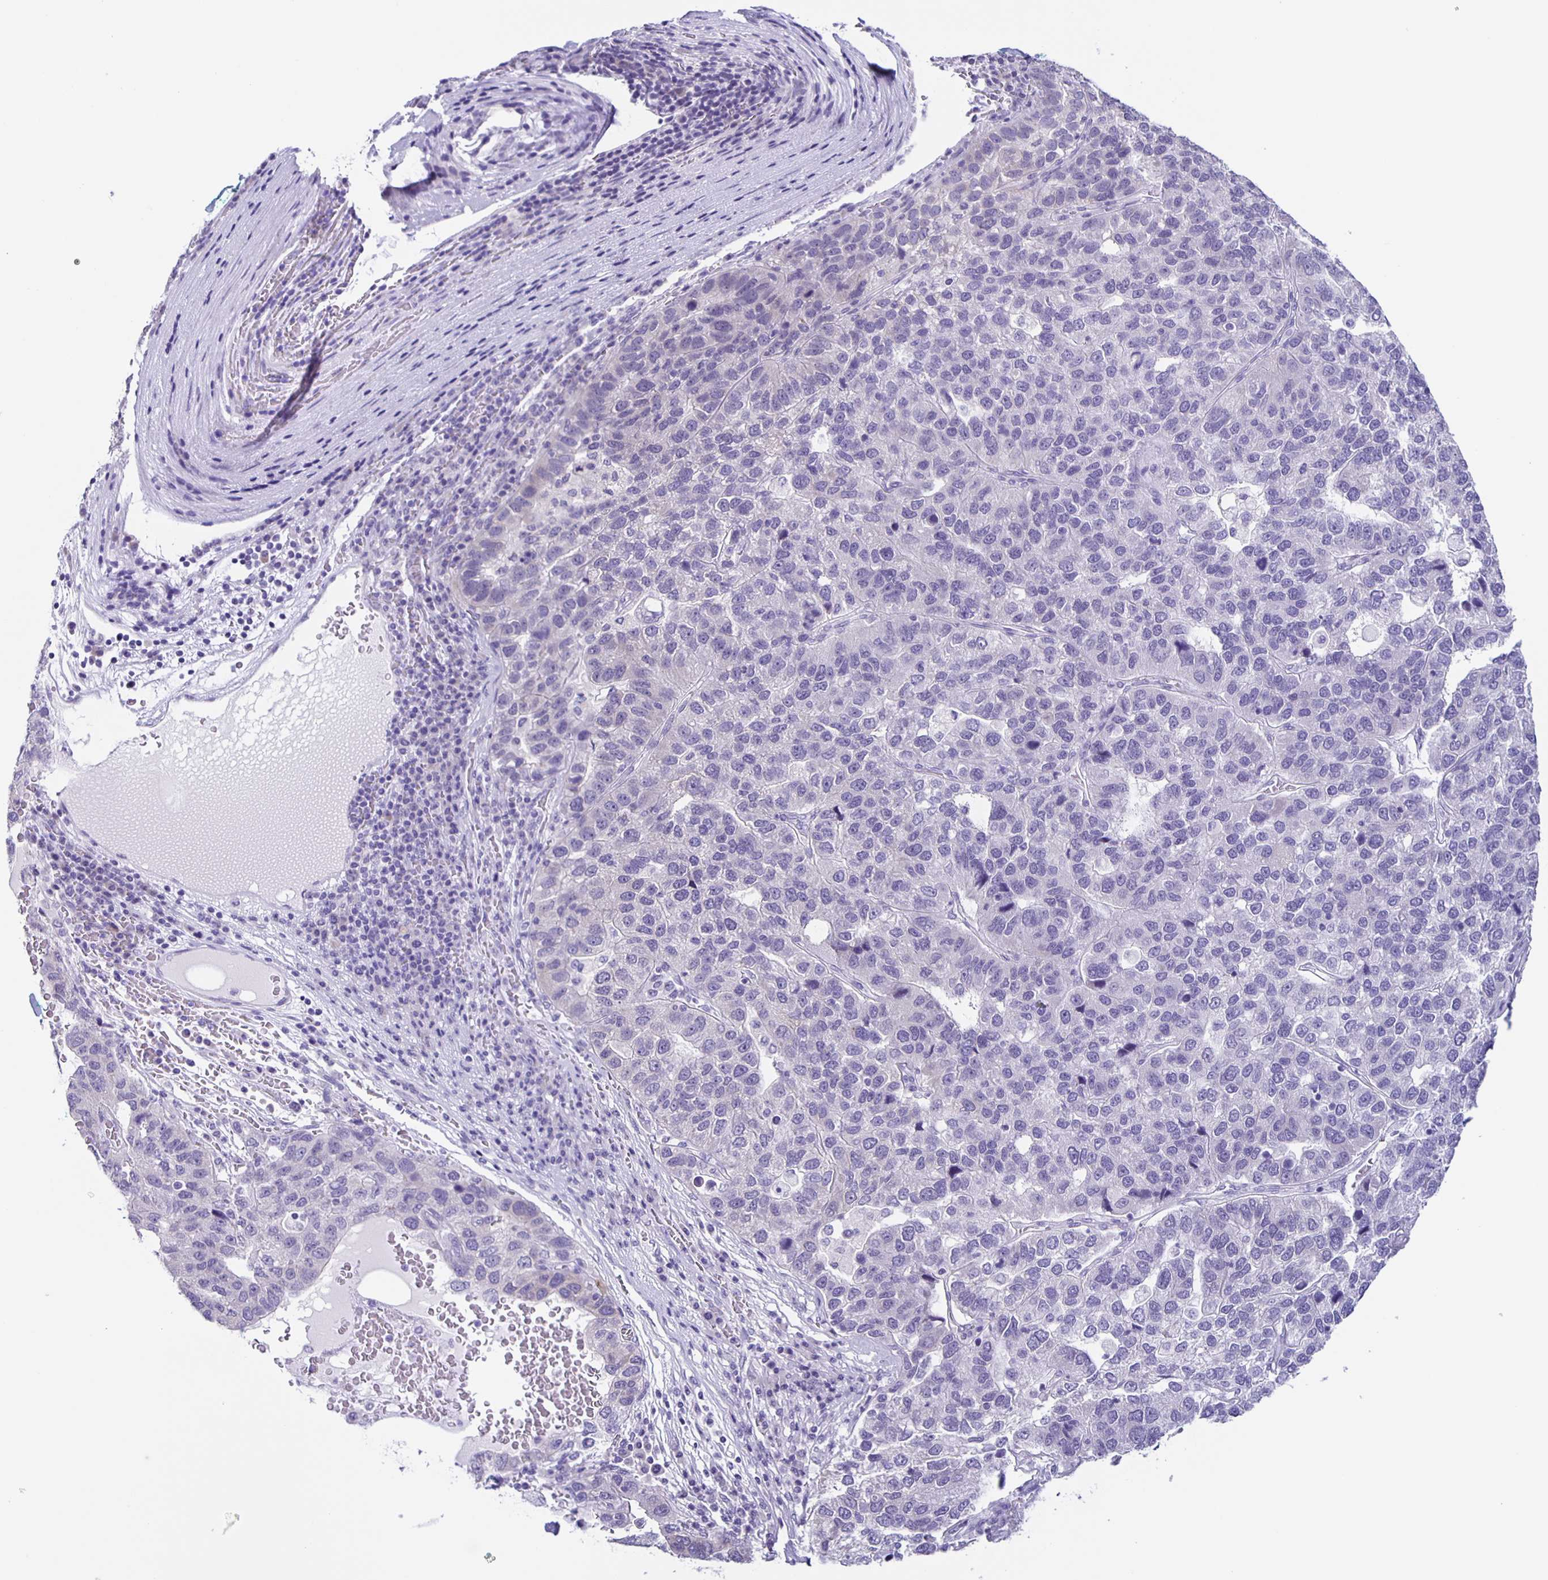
{"staining": {"intensity": "negative", "quantity": "none", "location": "none"}, "tissue": "pancreatic cancer", "cell_type": "Tumor cells", "image_type": "cancer", "snomed": [{"axis": "morphology", "description": "Adenocarcinoma, NOS"}, {"axis": "topography", "description": "Pancreas"}], "caption": "Tumor cells show no significant protein positivity in pancreatic adenocarcinoma.", "gene": "SLC12A3", "patient": {"sex": "female", "age": 61}}